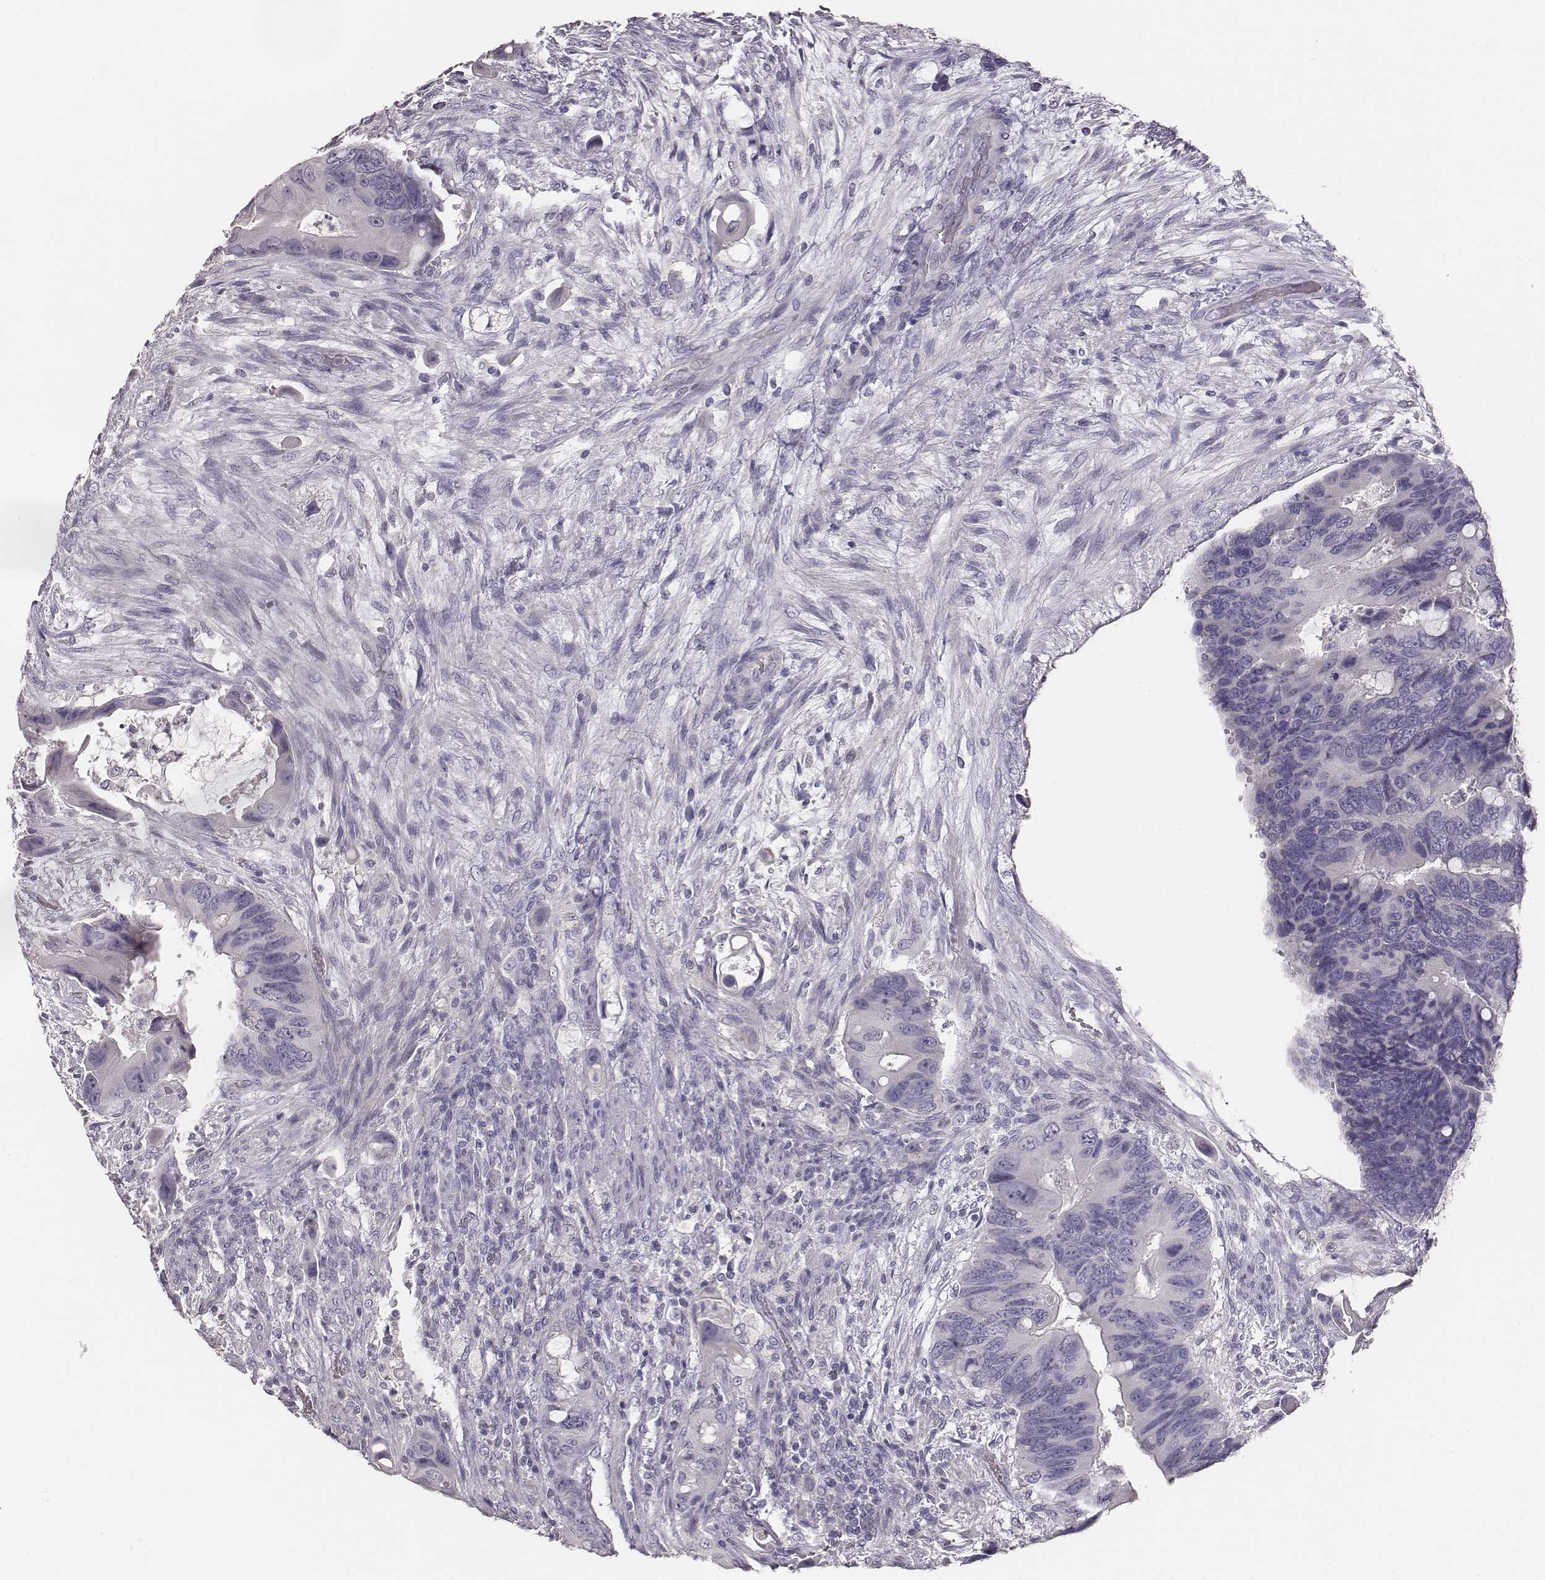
{"staining": {"intensity": "negative", "quantity": "none", "location": "none"}, "tissue": "colorectal cancer", "cell_type": "Tumor cells", "image_type": "cancer", "snomed": [{"axis": "morphology", "description": "Adenocarcinoma, NOS"}, {"axis": "topography", "description": "Rectum"}], "caption": "Immunohistochemical staining of human colorectal cancer (adenocarcinoma) shows no significant positivity in tumor cells.", "gene": "MYH6", "patient": {"sex": "male", "age": 63}}